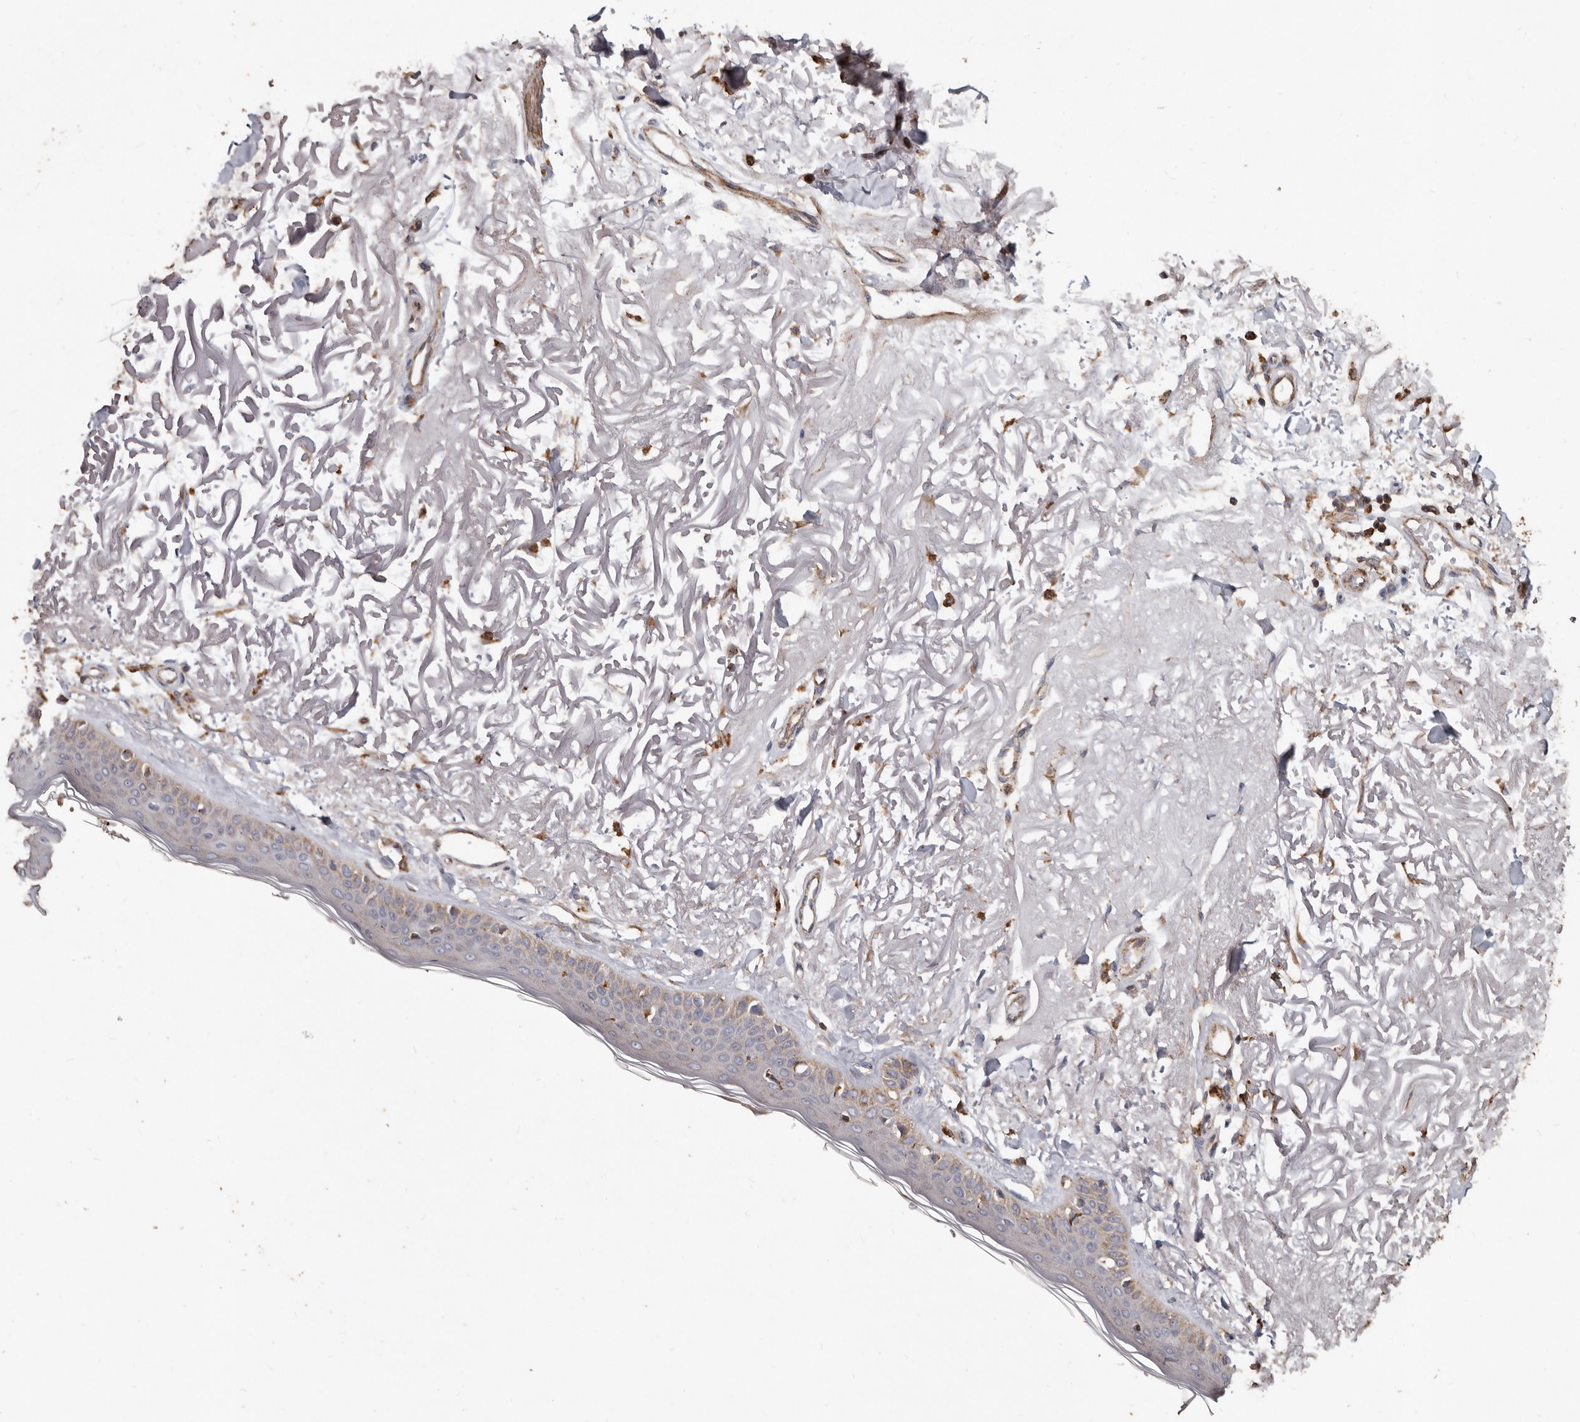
{"staining": {"intensity": "moderate", "quantity": "25%-75%", "location": "cytoplasmic/membranous"}, "tissue": "skin", "cell_type": "Fibroblasts", "image_type": "normal", "snomed": [{"axis": "morphology", "description": "Normal tissue, NOS"}, {"axis": "topography", "description": "Skin"}, {"axis": "topography", "description": "Skeletal muscle"}], "caption": "Human skin stained for a protein (brown) demonstrates moderate cytoplasmic/membranous positive staining in about 25%-75% of fibroblasts.", "gene": "OSGIN2", "patient": {"sex": "male", "age": 83}}